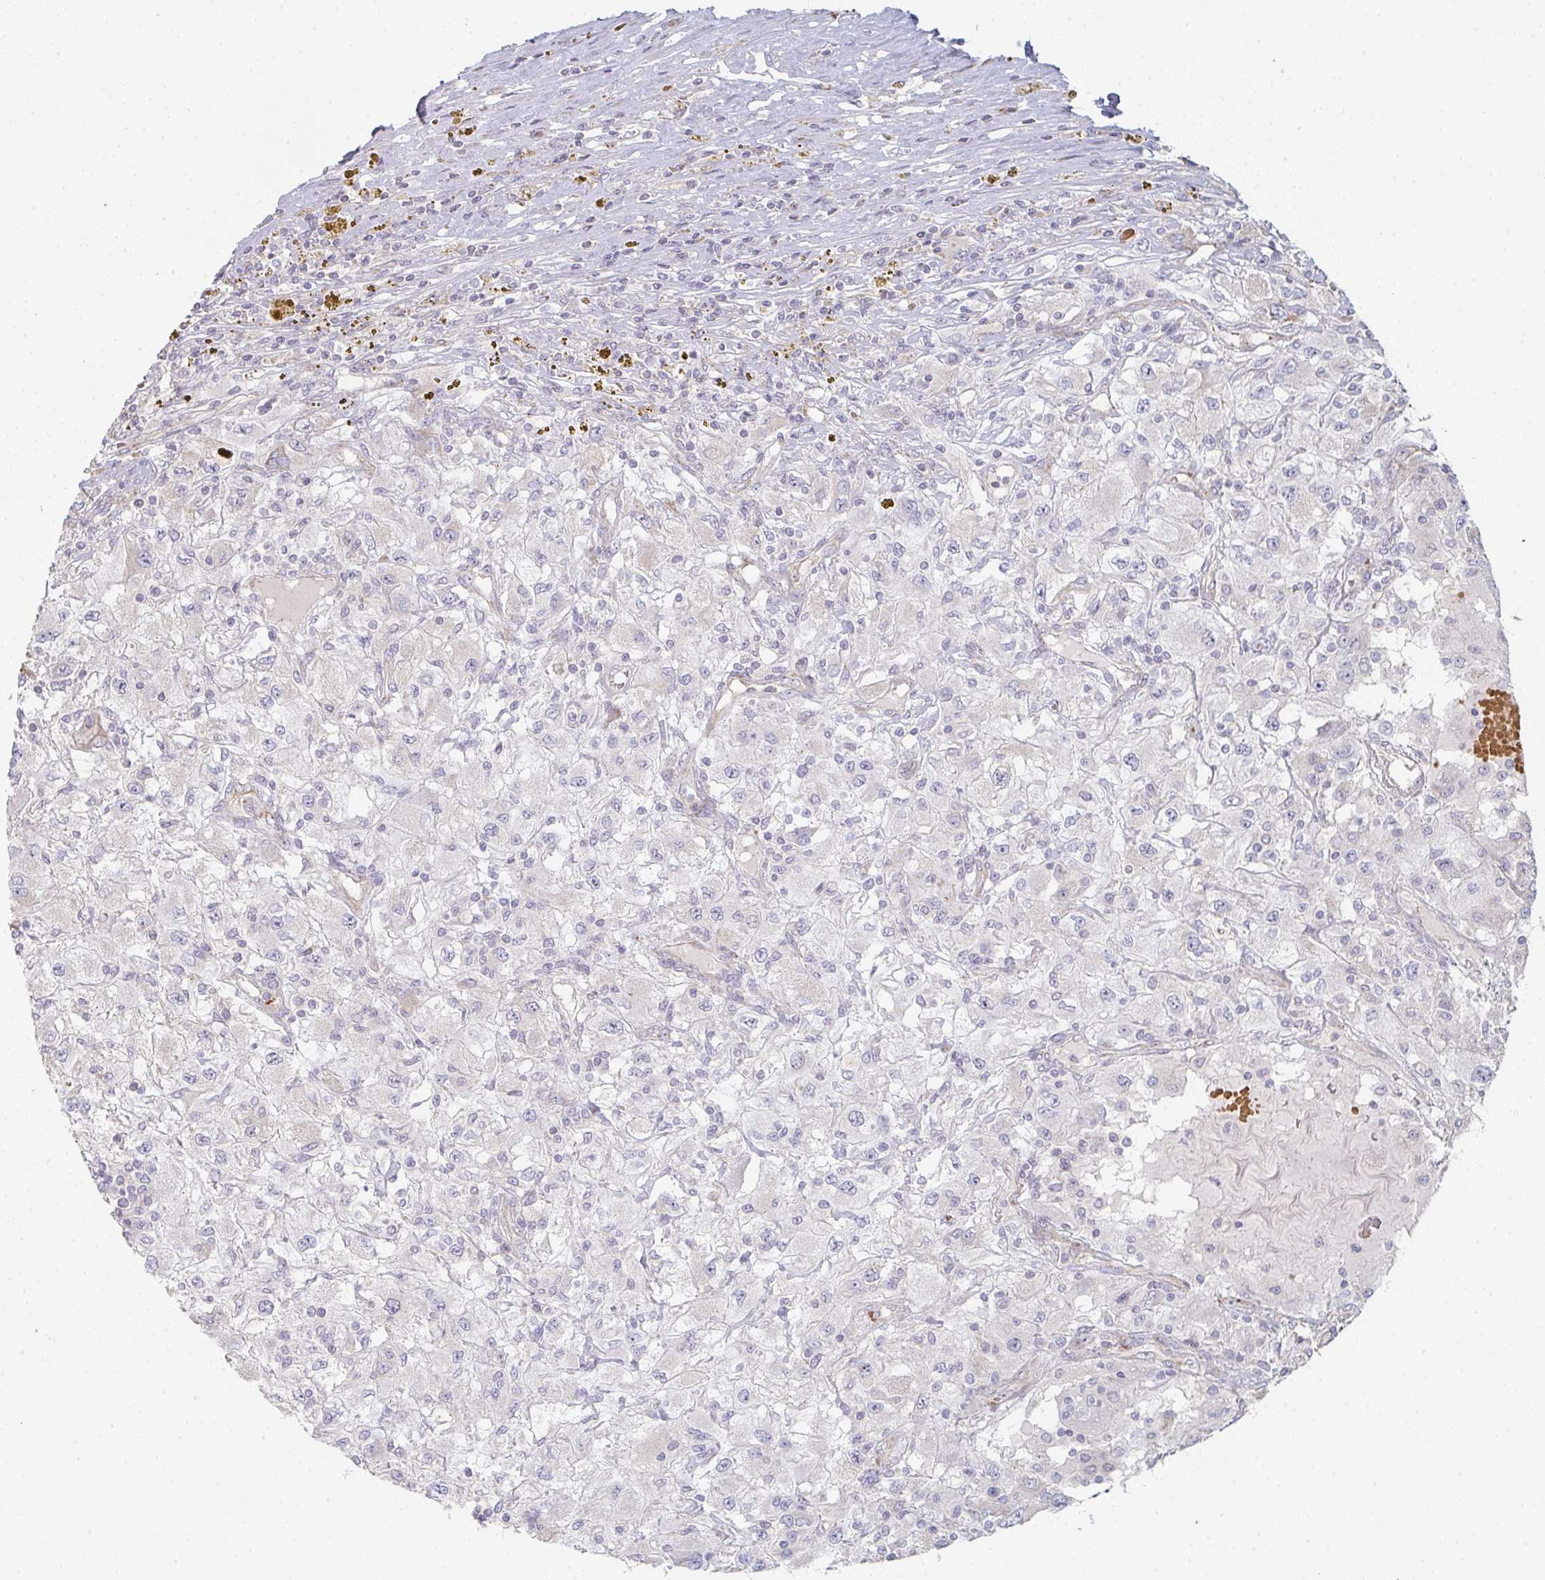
{"staining": {"intensity": "negative", "quantity": "none", "location": "none"}, "tissue": "renal cancer", "cell_type": "Tumor cells", "image_type": "cancer", "snomed": [{"axis": "morphology", "description": "Adenocarcinoma, NOS"}, {"axis": "topography", "description": "Kidney"}], "caption": "High magnification brightfield microscopy of renal cancer (adenocarcinoma) stained with DAB (brown) and counterstained with hematoxylin (blue): tumor cells show no significant positivity. Nuclei are stained in blue.", "gene": "ZNF526", "patient": {"sex": "female", "age": 67}}